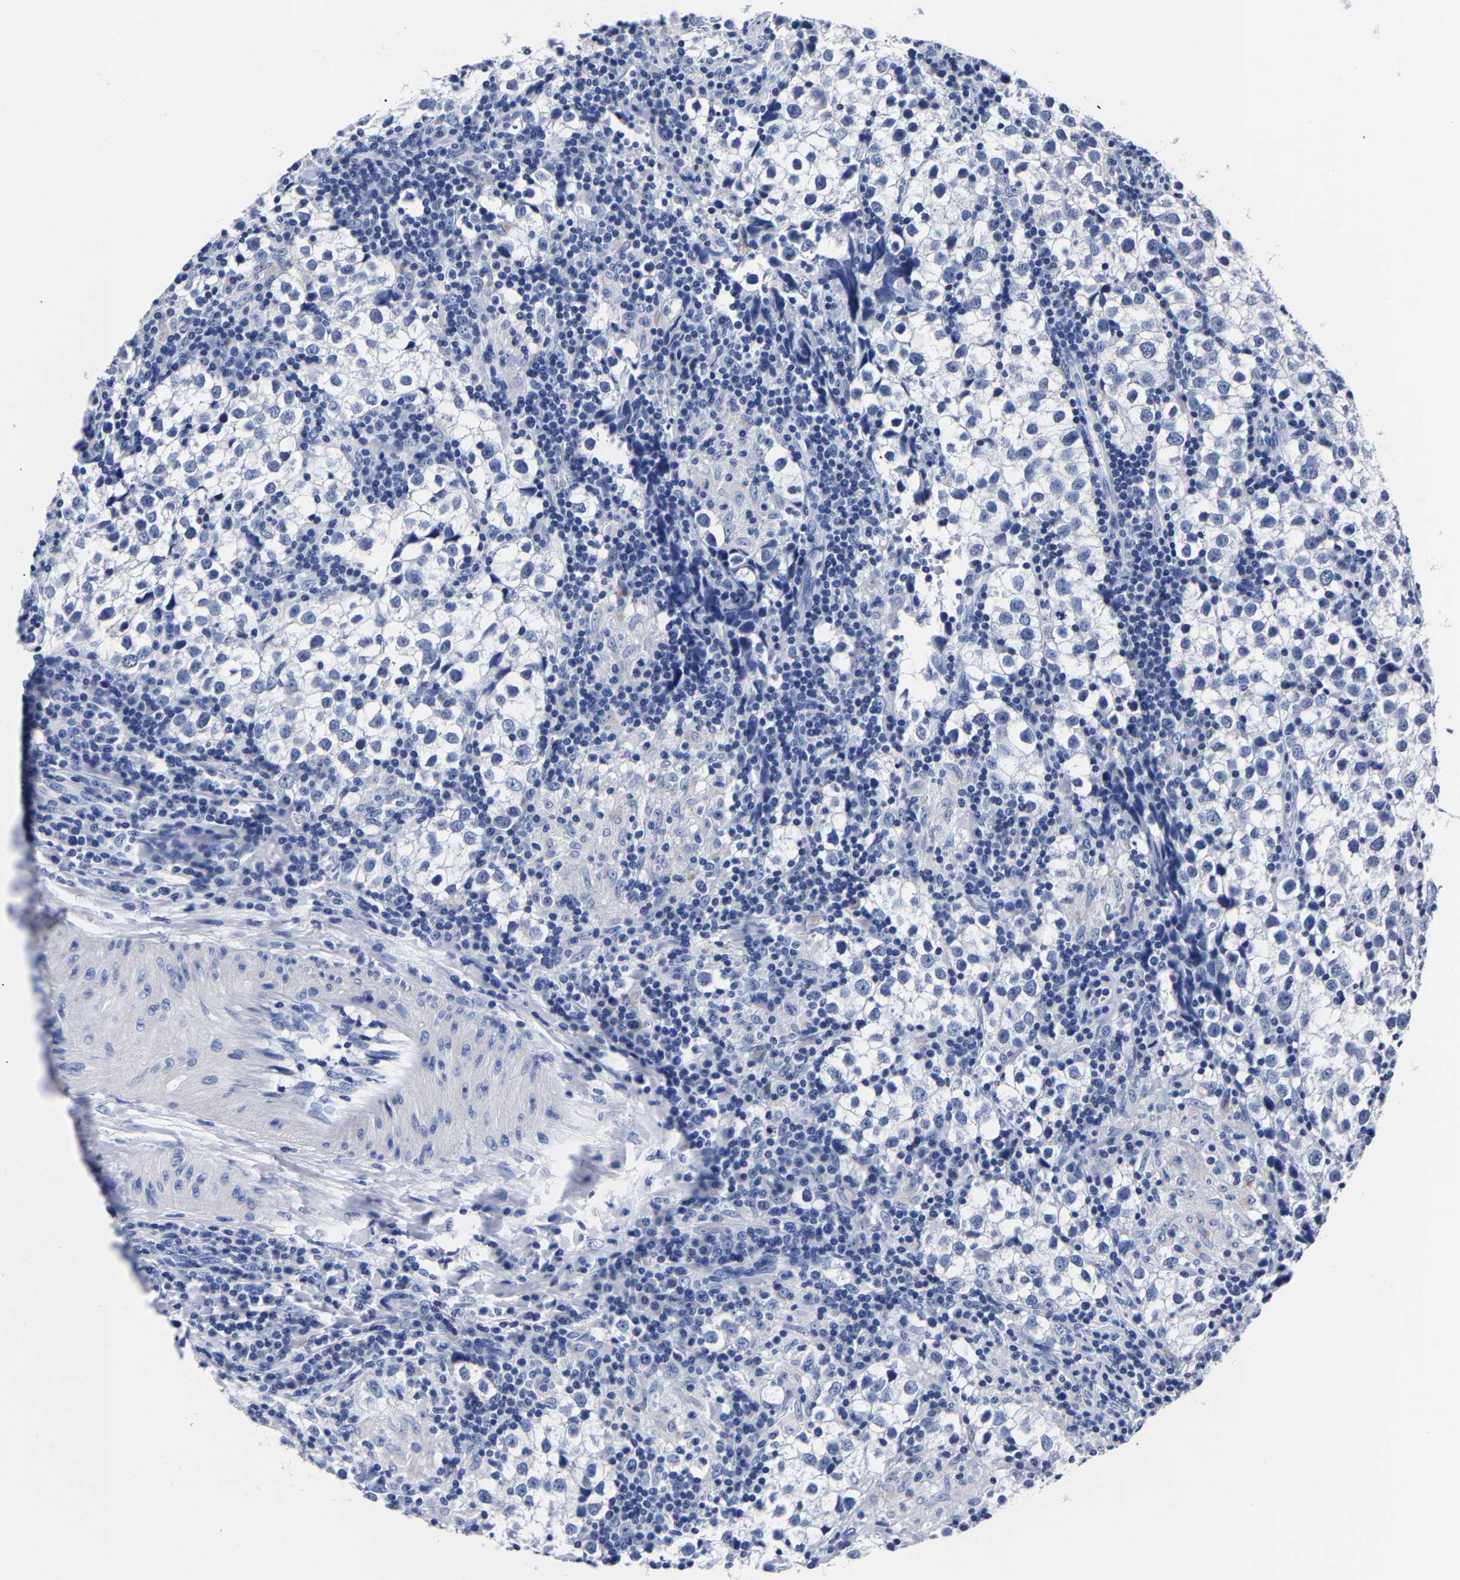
{"staining": {"intensity": "negative", "quantity": "none", "location": "none"}, "tissue": "testis cancer", "cell_type": "Tumor cells", "image_type": "cancer", "snomed": [{"axis": "morphology", "description": "Seminoma, NOS"}, {"axis": "morphology", "description": "Carcinoma, Embryonal, NOS"}, {"axis": "topography", "description": "Testis"}], "caption": "Tumor cells show no significant staining in testis cancer.", "gene": "CPA2", "patient": {"sex": "male", "age": 36}}